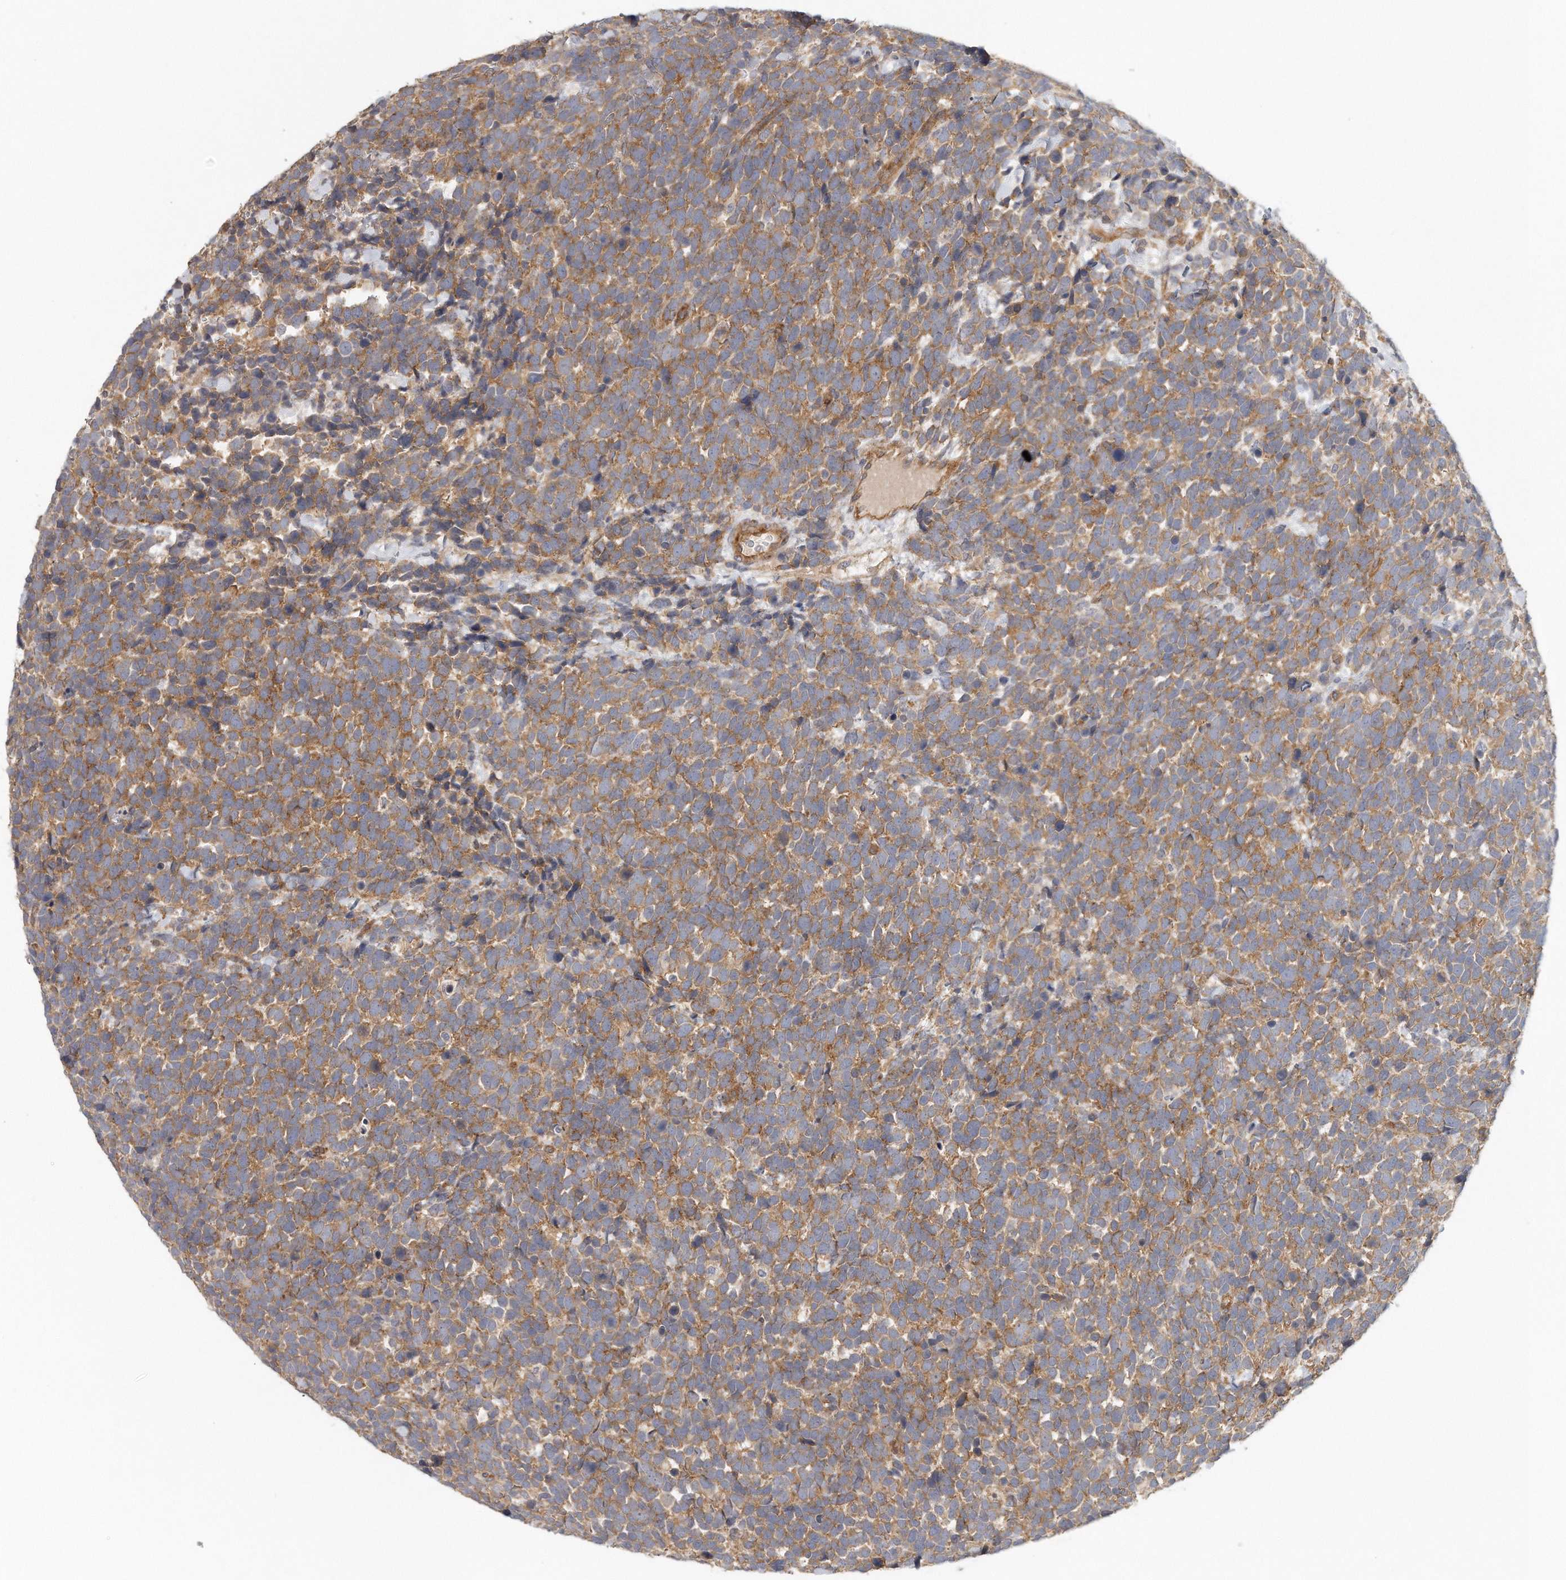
{"staining": {"intensity": "moderate", "quantity": ">75%", "location": "cytoplasmic/membranous"}, "tissue": "urothelial cancer", "cell_type": "Tumor cells", "image_type": "cancer", "snomed": [{"axis": "morphology", "description": "Urothelial carcinoma, High grade"}, {"axis": "topography", "description": "Urinary bladder"}], "caption": "Urothelial carcinoma (high-grade) stained with DAB (3,3'-diaminobenzidine) IHC shows medium levels of moderate cytoplasmic/membranous positivity in approximately >75% of tumor cells. (DAB IHC with brightfield microscopy, high magnification).", "gene": "MTERF4", "patient": {"sex": "female", "age": 82}}